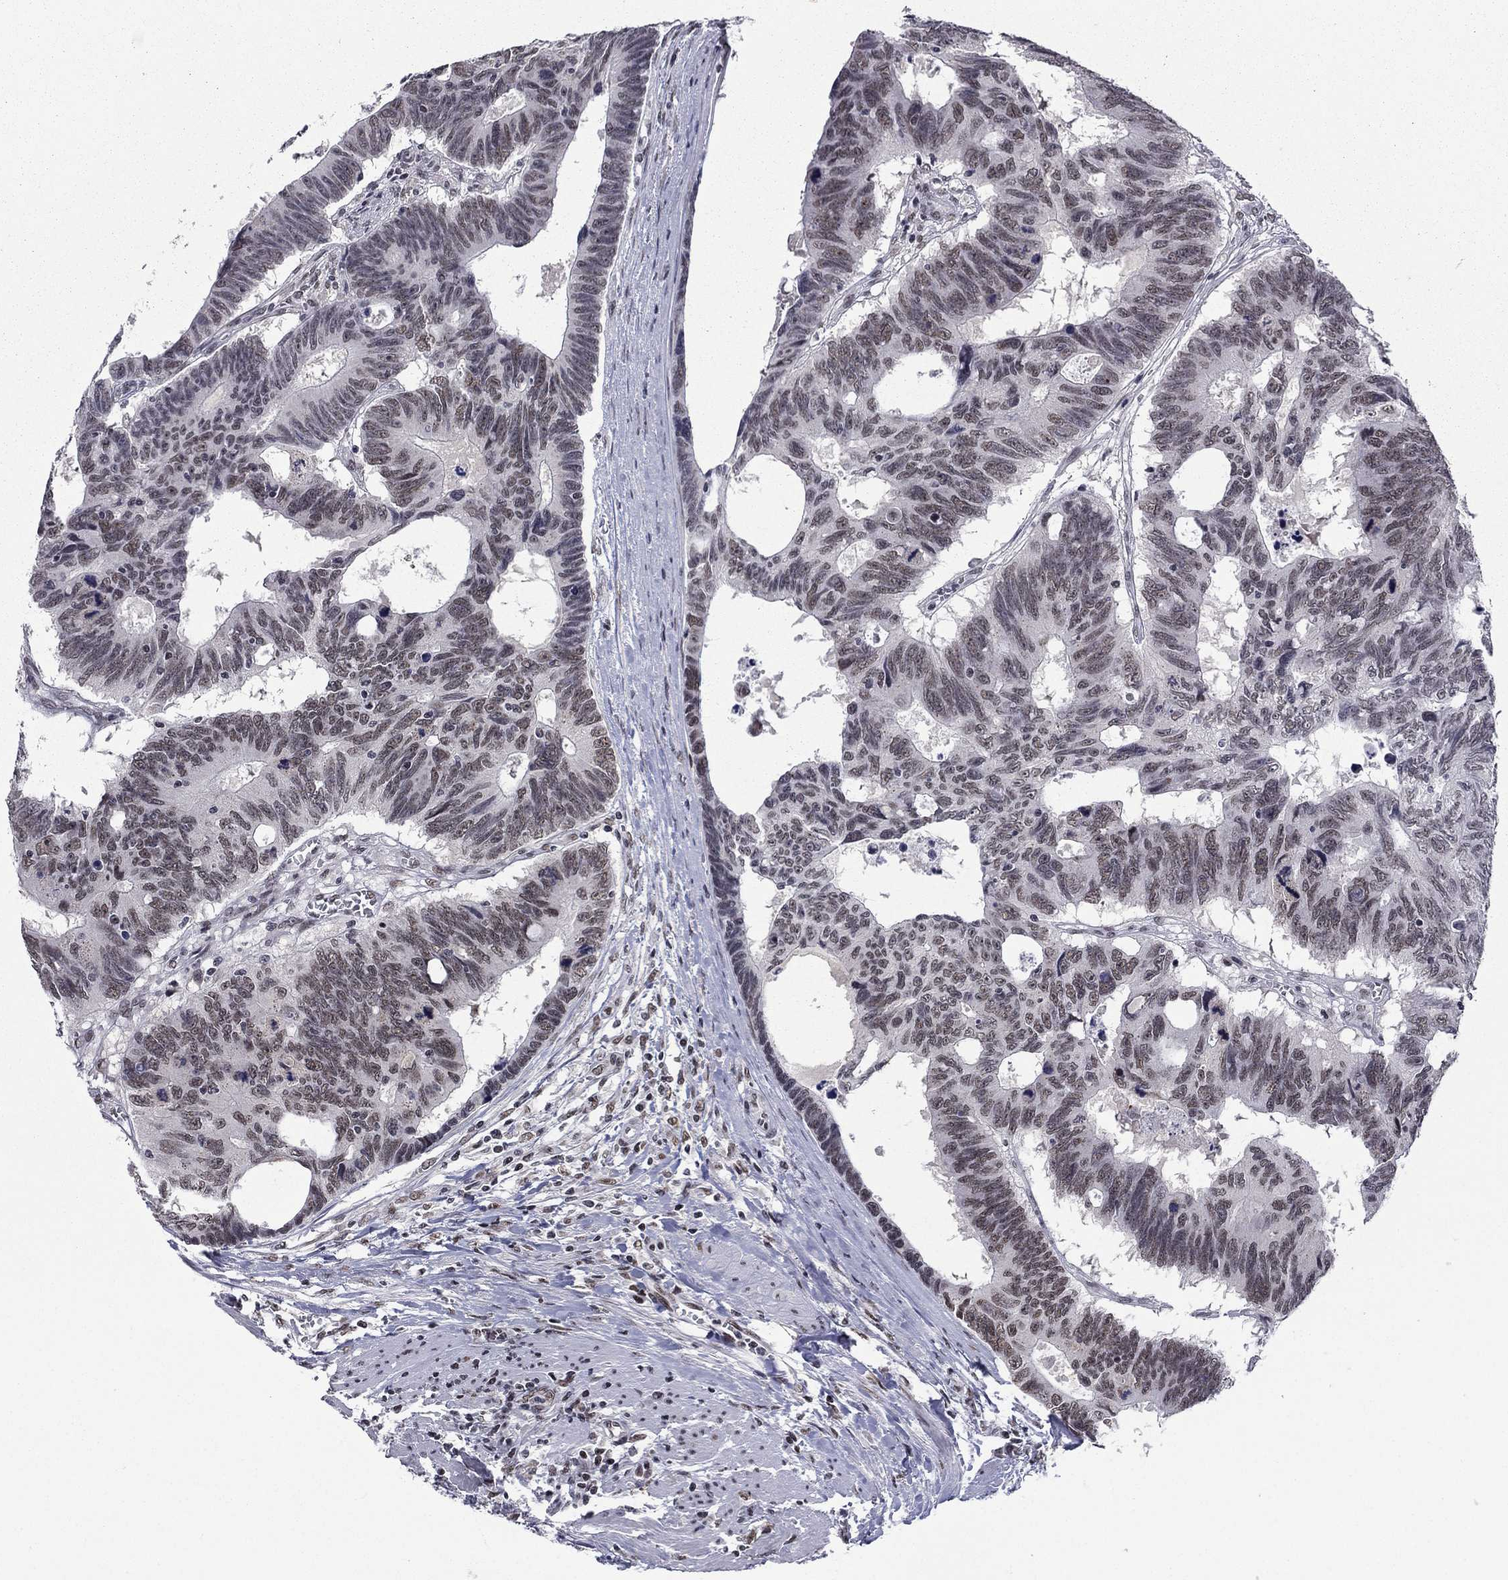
{"staining": {"intensity": "weak", "quantity": "<25%", "location": "nuclear"}, "tissue": "colorectal cancer", "cell_type": "Tumor cells", "image_type": "cancer", "snomed": [{"axis": "morphology", "description": "Adenocarcinoma, NOS"}, {"axis": "topography", "description": "Colon"}], "caption": "Colorectal cancer (adenocarcinoma) stained for a protein using immunohistochemistry demonstrates no staining tumor cells.", "gene": "ETV5", "patient": {"sex": "female", "age": 77}}